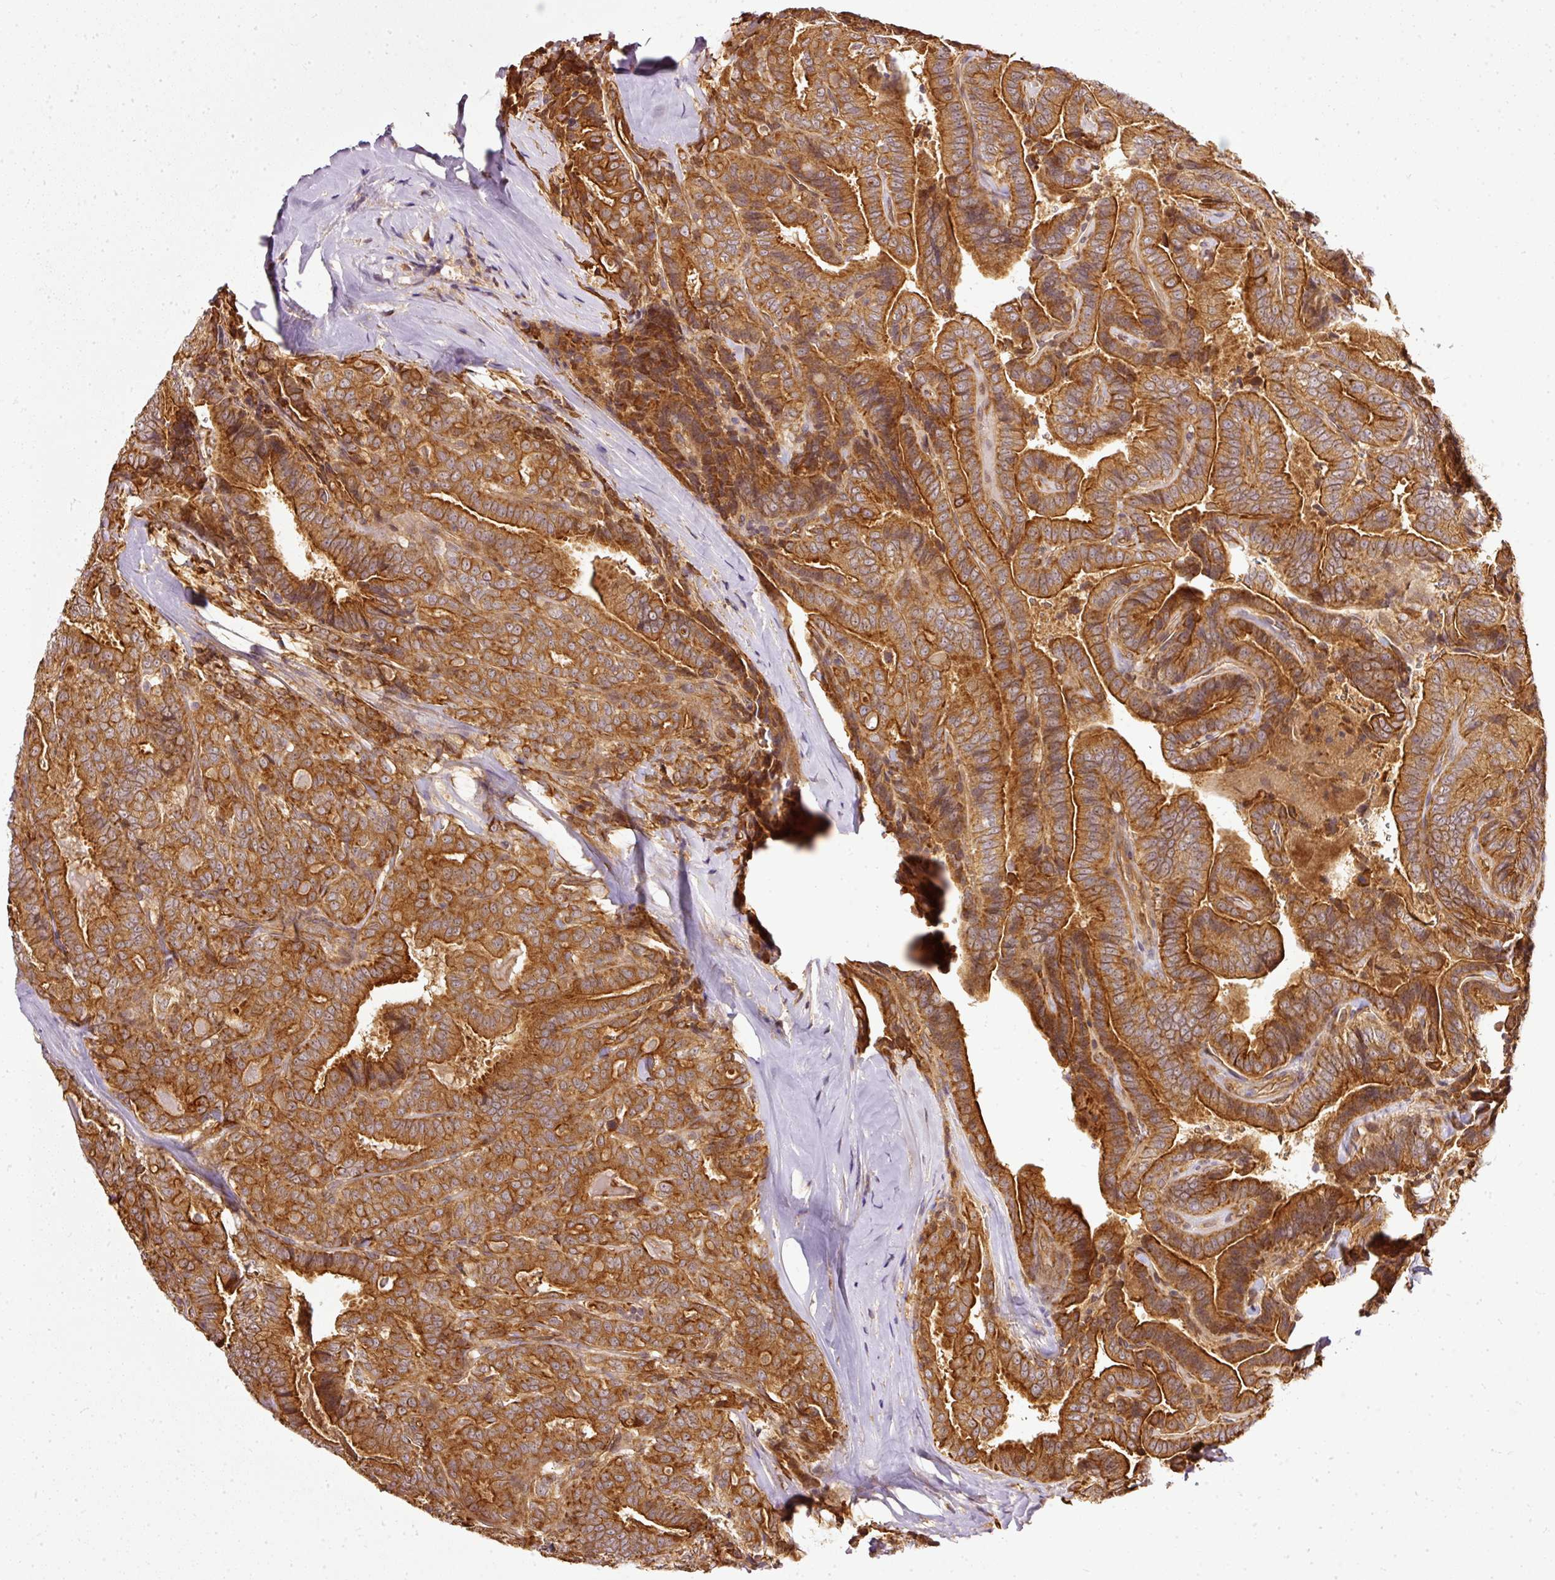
{"staining": {"intensity": "strong", "quantity": ">75%", "location": "cytoplasmic/membranous"}, "tissue": "thyroid cancer", "cell_type": "Tumor cells", "image_type": "cancer", "snomed": [{"axis": "morphology", "description": "Papillary adenocarcinoma, NOS"}, {"axis": "topography", "description": "Thyroid gland"}], "caption": "This histopathology image shows immunohistochemistry staining of thyroid papillary adenocarcinoma, with high strong cytoplasmic/membranous expression in about >75% of tumor cells.", "gene": "MIF4GD", "patient": {"sex": "male", "age": 61}}